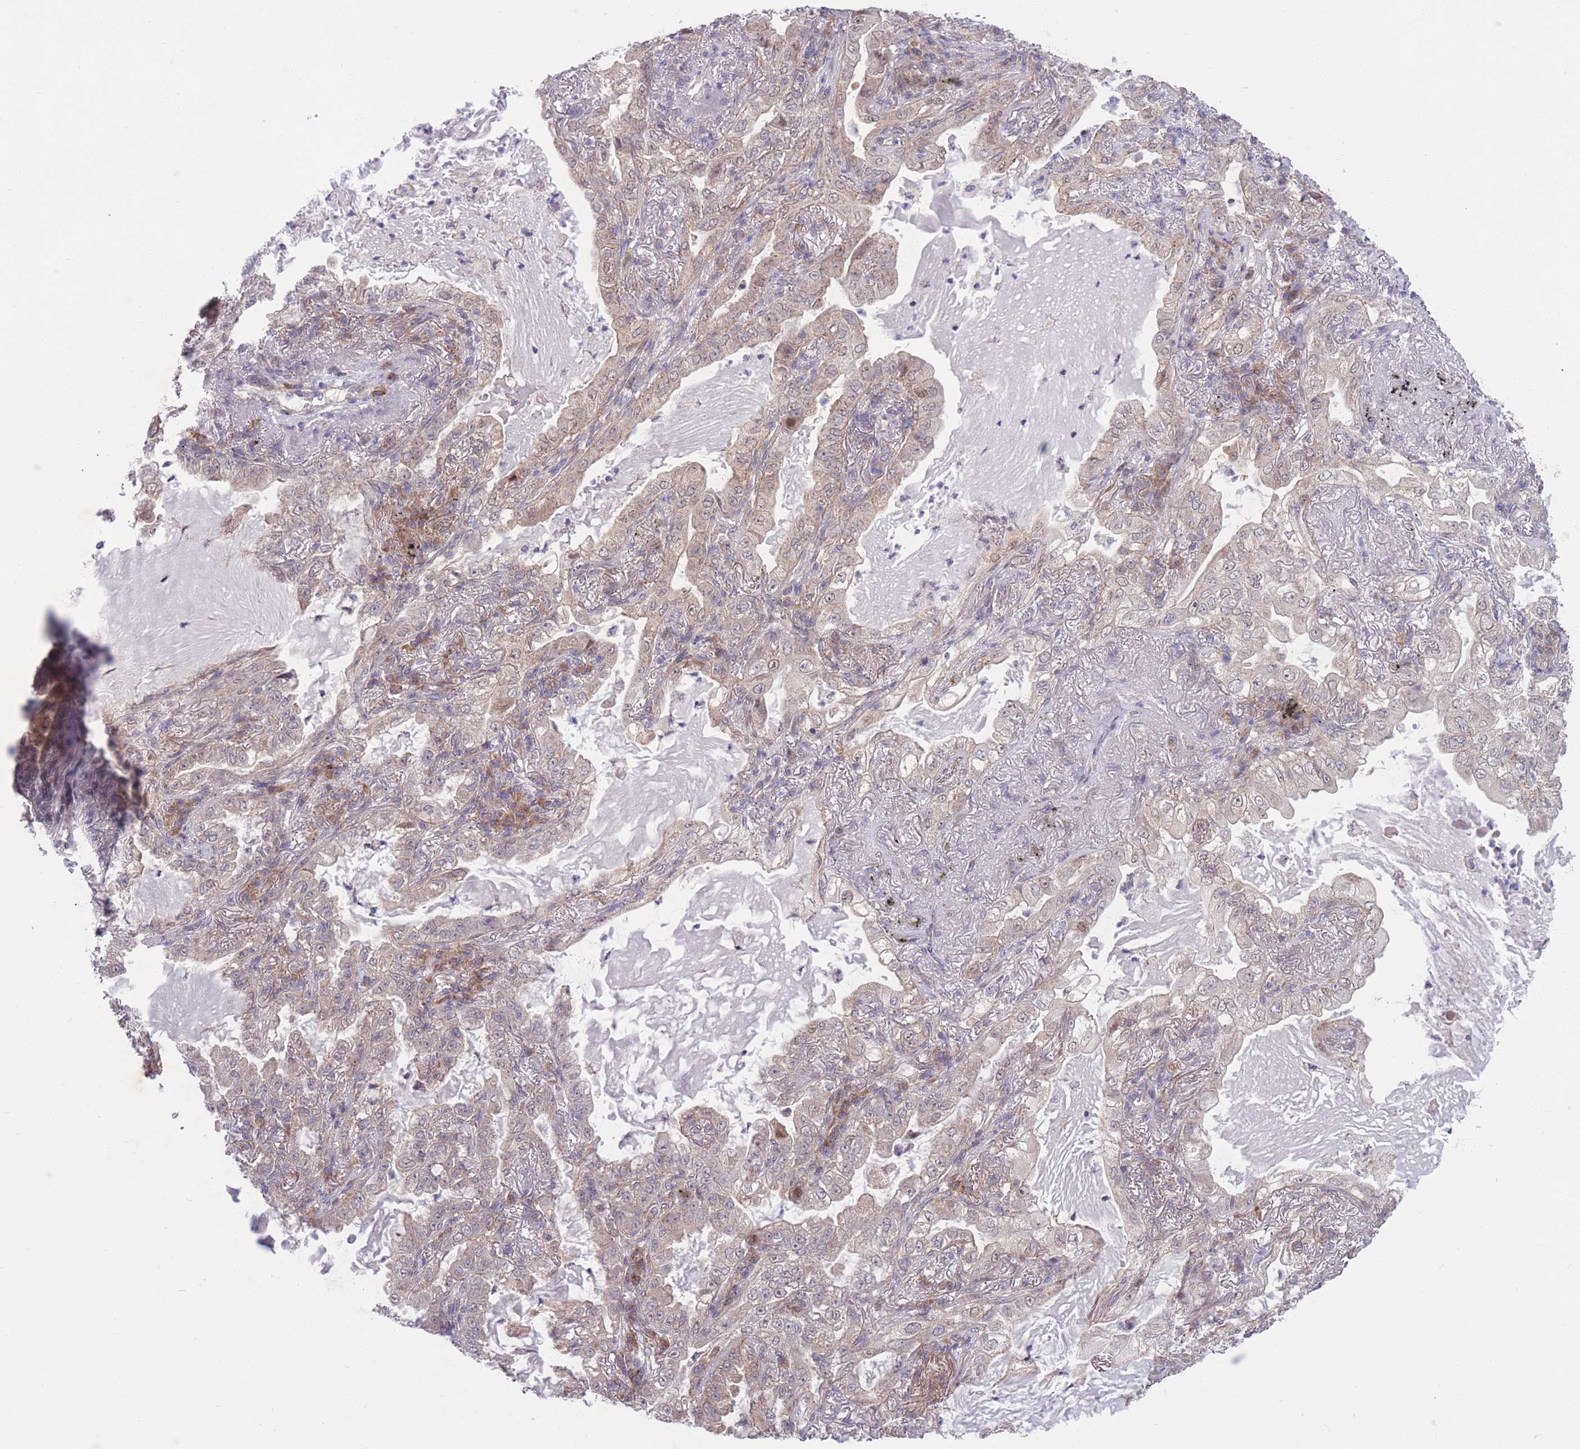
{"staining": {"intensity": "weak", "quantity": "25%-75%", "location": "cytoplasmic/membranous"}, "tissue": "lung cancer", "cell_type": "Tumor cells", "image_type": "cancer", "snomed": [{"axis": "morphology", "description": "Adenocarcinoma, NOS"}, {"axis": "topography", "description": "Lung"}], "caption": "The photomicrograph displays staining of lung cancer, revealing weak cytoplasmic/membranous protein expression (brown color) within tumor cells. The staining is performed using DAB (3,3'-diaminobenzidine) brown chromogen to label protein expression. The nuclei are counter-stained blue using hematoxylin.", "gene": "RIC8A", "patient": {"sex": "female", "age": 73}}